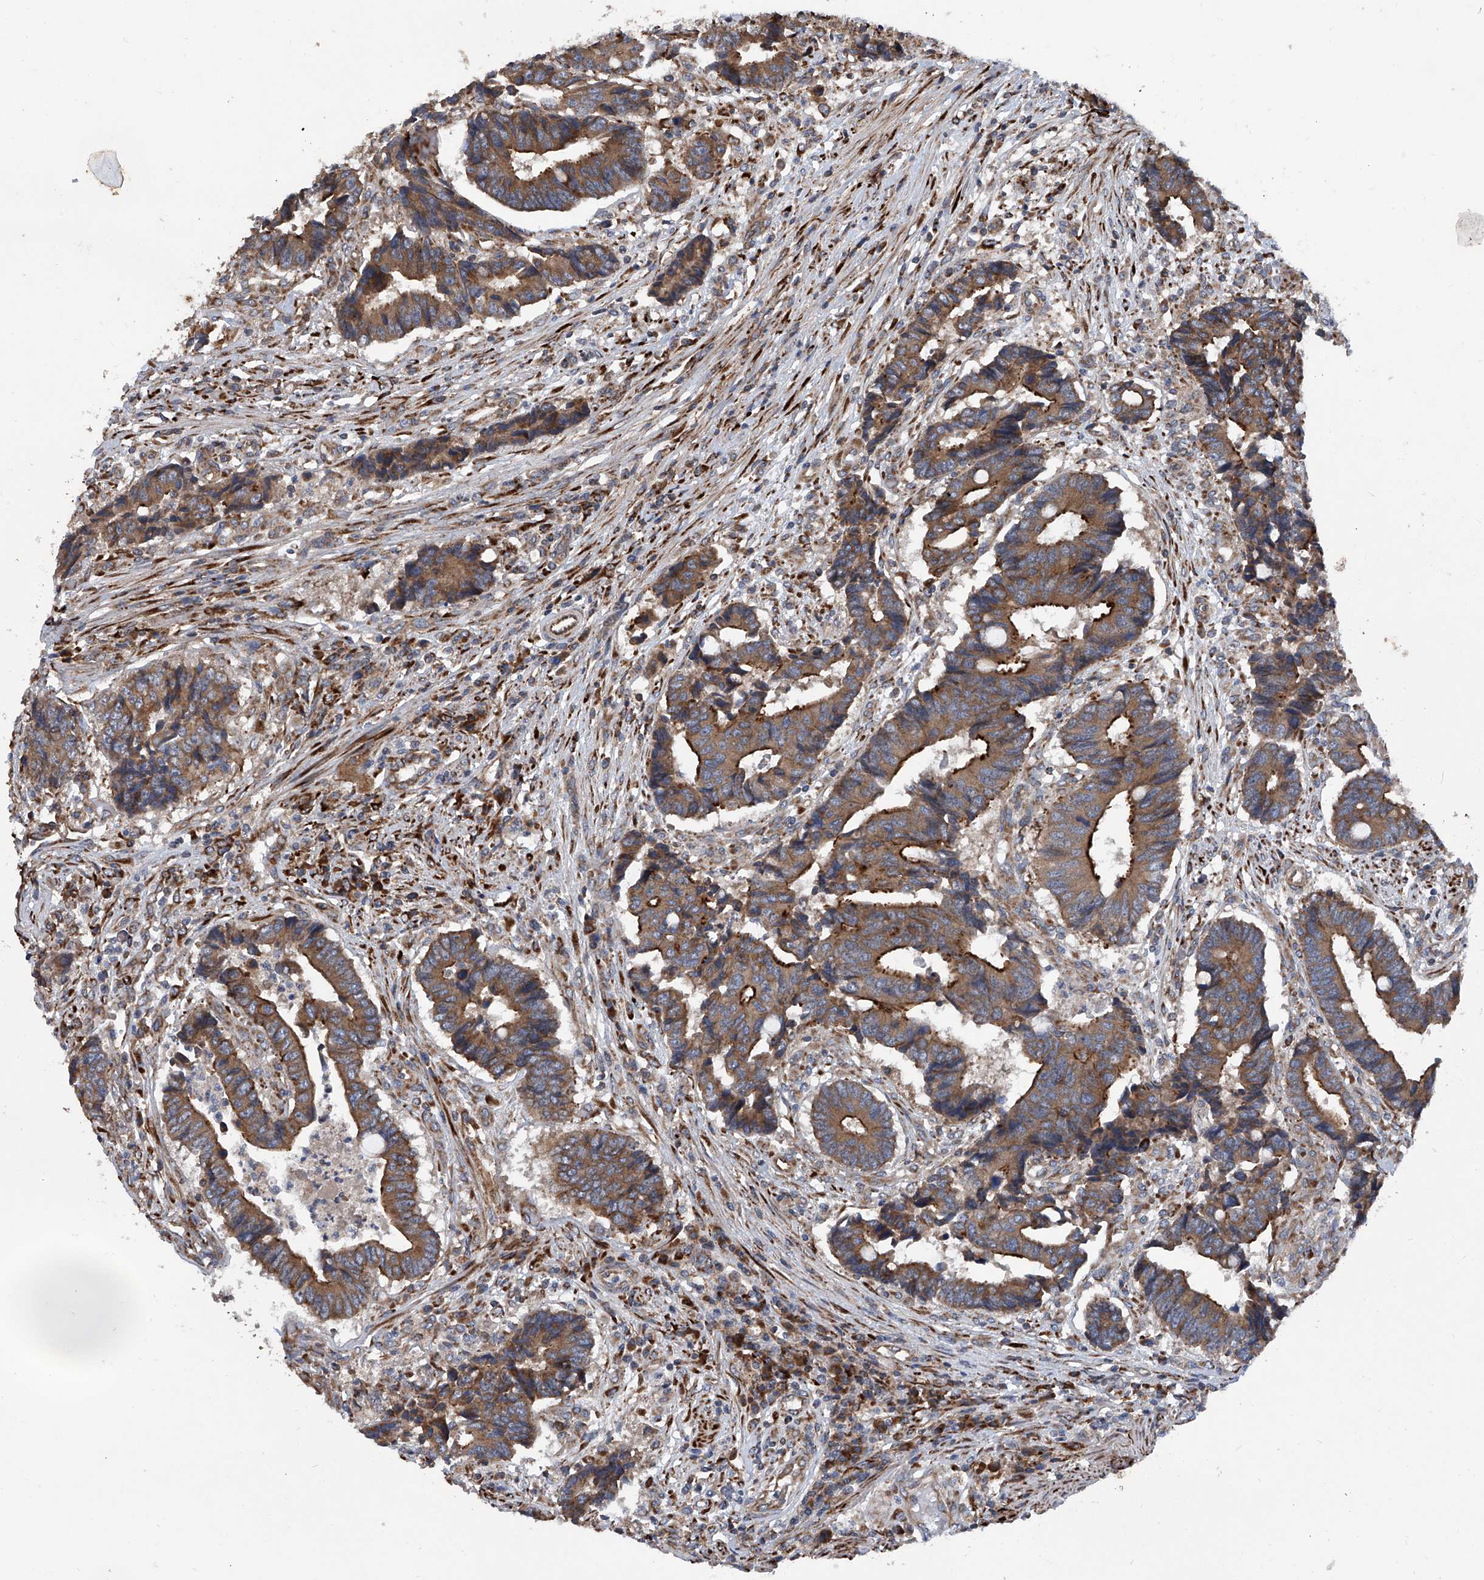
{"staining": {"intensity": "strong", "quantity": ">75%", "location": "cytoplasmic/membranous"}, "tissue": "colorectal cancer", "cell_type": "Tumor cells", "image_type": "cancer", "snomed": [{"axis": "morphology", "description": "Adenocarcinoma, NOS"}, {"axis": "topography", "description": "Rectum"}], "caption": "Immunohistochemical staining of colorectal cancer demonstrates high levels of strong cytoplasmic/membranous expression in about >75% of tumor cells. (IHC, brightfield microscopy, high magnification).", "gene": "ASCC3", "patient": {"sex": "male", "age": 84}}